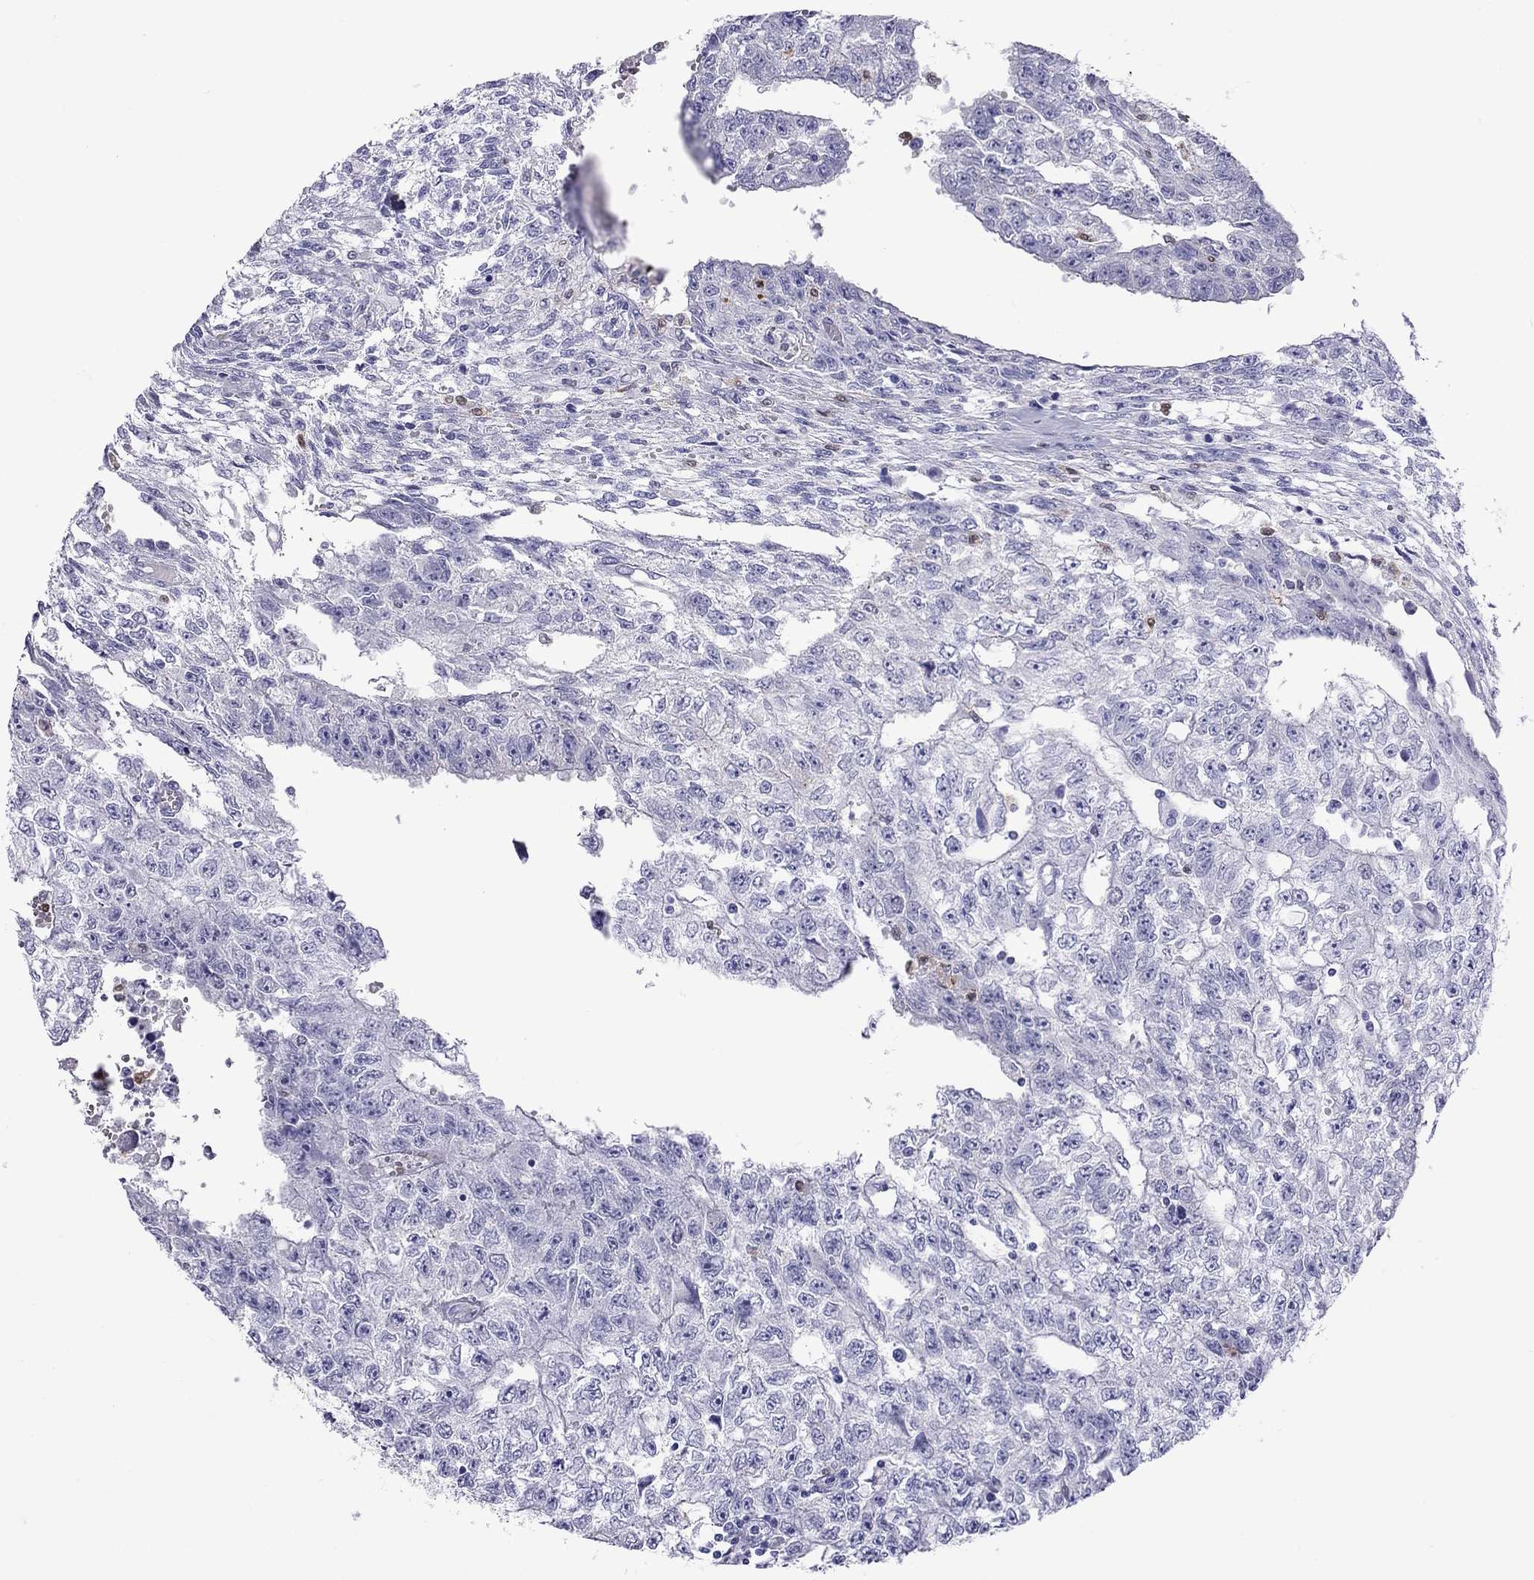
{"staining": {"intensity": "negative", "quantity": "none", "location": "none"}, "tissue": "testis cancer", "cell_type": "Tumor cells", "image_type": "cancer", "snomed": [{"axis": "morphology", "description": "Carcinoma, Embryonal, NOS"}, {"axis": "morphology", "description": "Teratoma, malignant, NOS"}, {"axis": "topography", "description": "Testis"}], "caption": "The immunohistochemistry (IHC) micrograph has no significant positivity in tumor cells of testis cancer (embryonal carcinoma) tissue. (IHC, brightfield microscopy, high magnification).", "gene": "SLAMF1", "patient": {"sex": "male", "age": 24}}